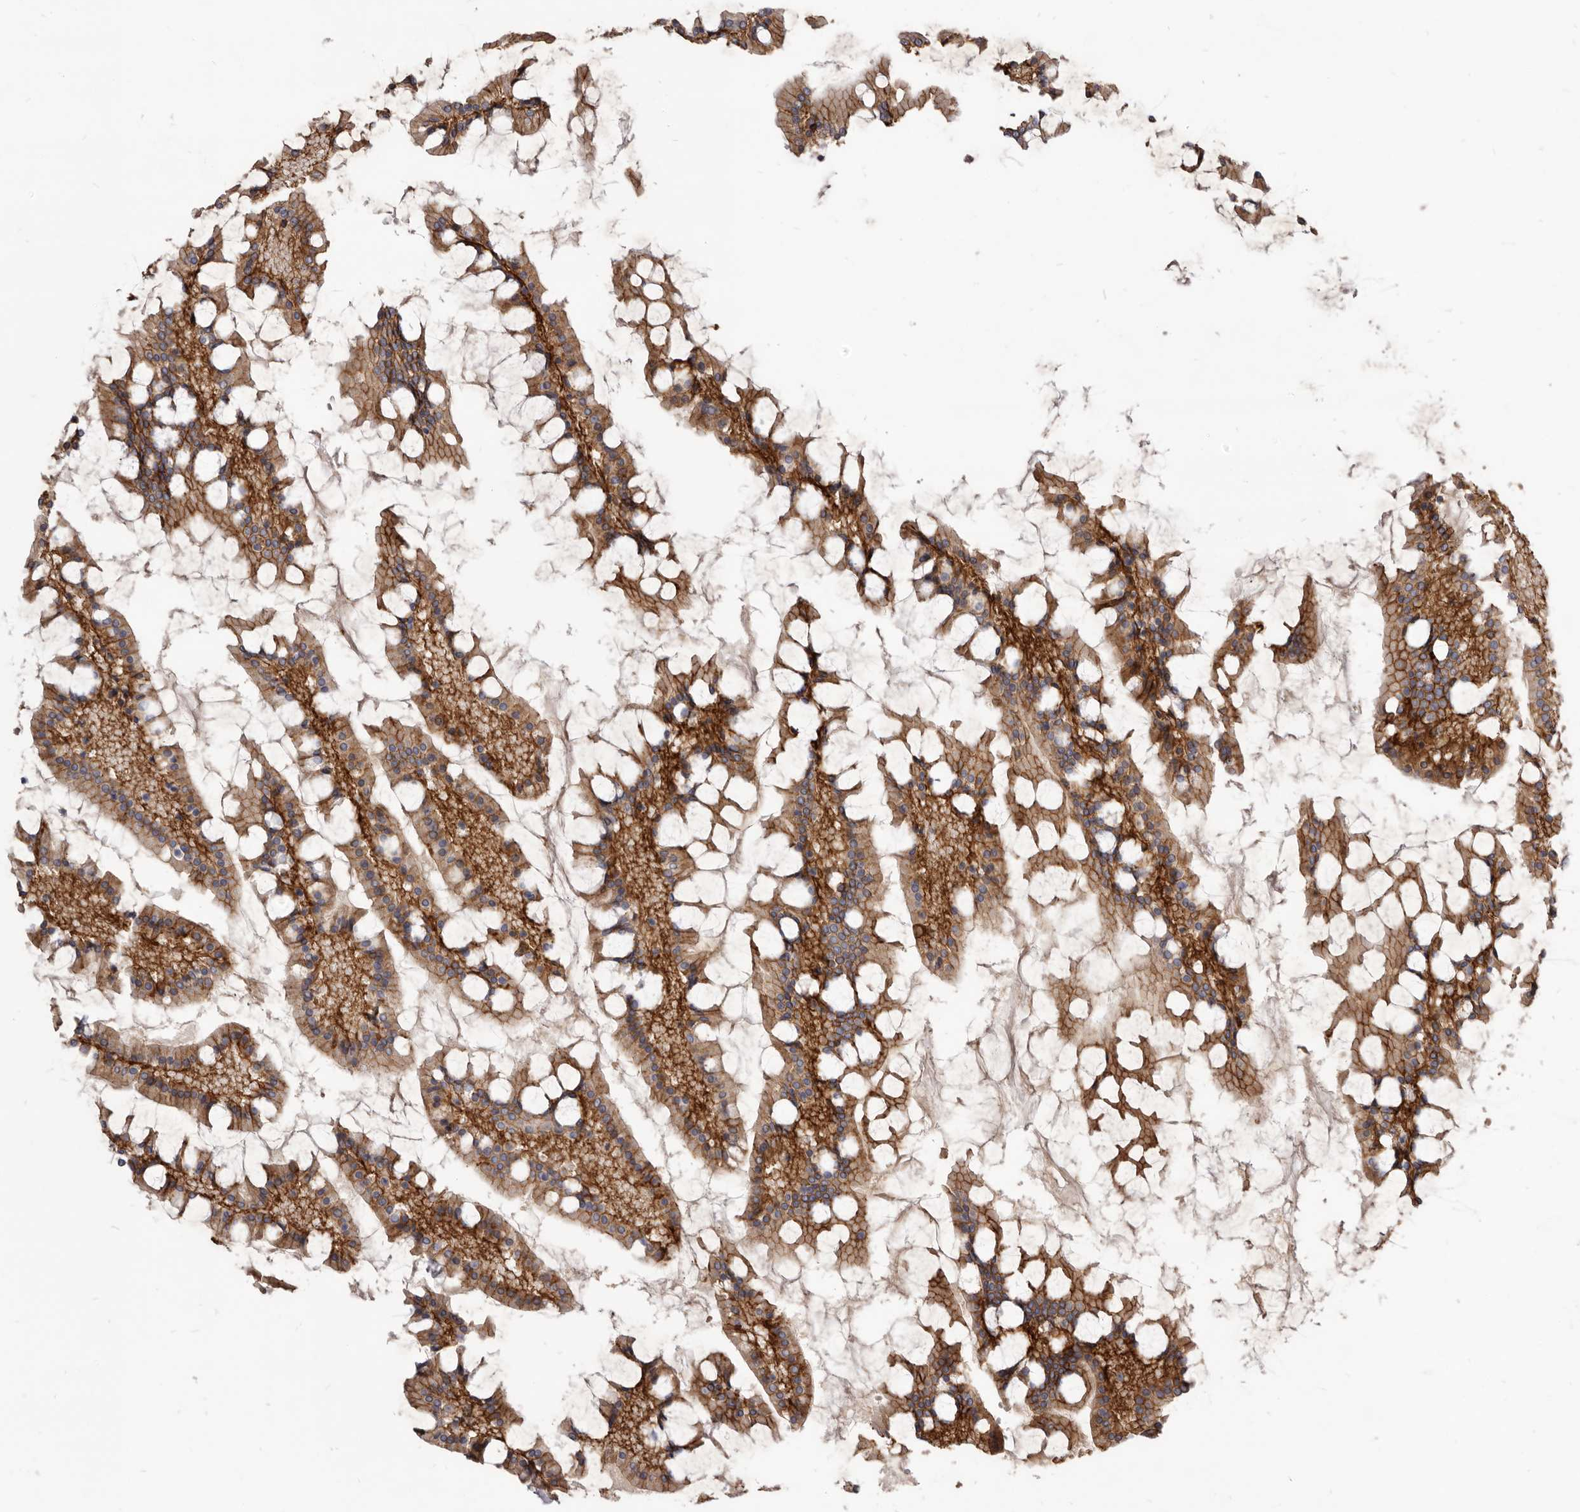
{"staining": {"intensity": "strong", "quantity": ">75%", "location": "cytoplasmic/membranous"}, "tissue": "small intestine", "cell_type": "Glandular cells", "image_type": "normal", "snomed": [{"axis": "morphology", "description": "Normal tissue, NOS"}, {"axis": "topography", "description": "Small intestine"}], "caption": "Strong cytoplasmic/membranous positivity for a protein is seen in approximately >75% of glandular cells of benign small intestine using IHC.", "gene": "FAS", "patient": {"sex": "male", "age": 41}}